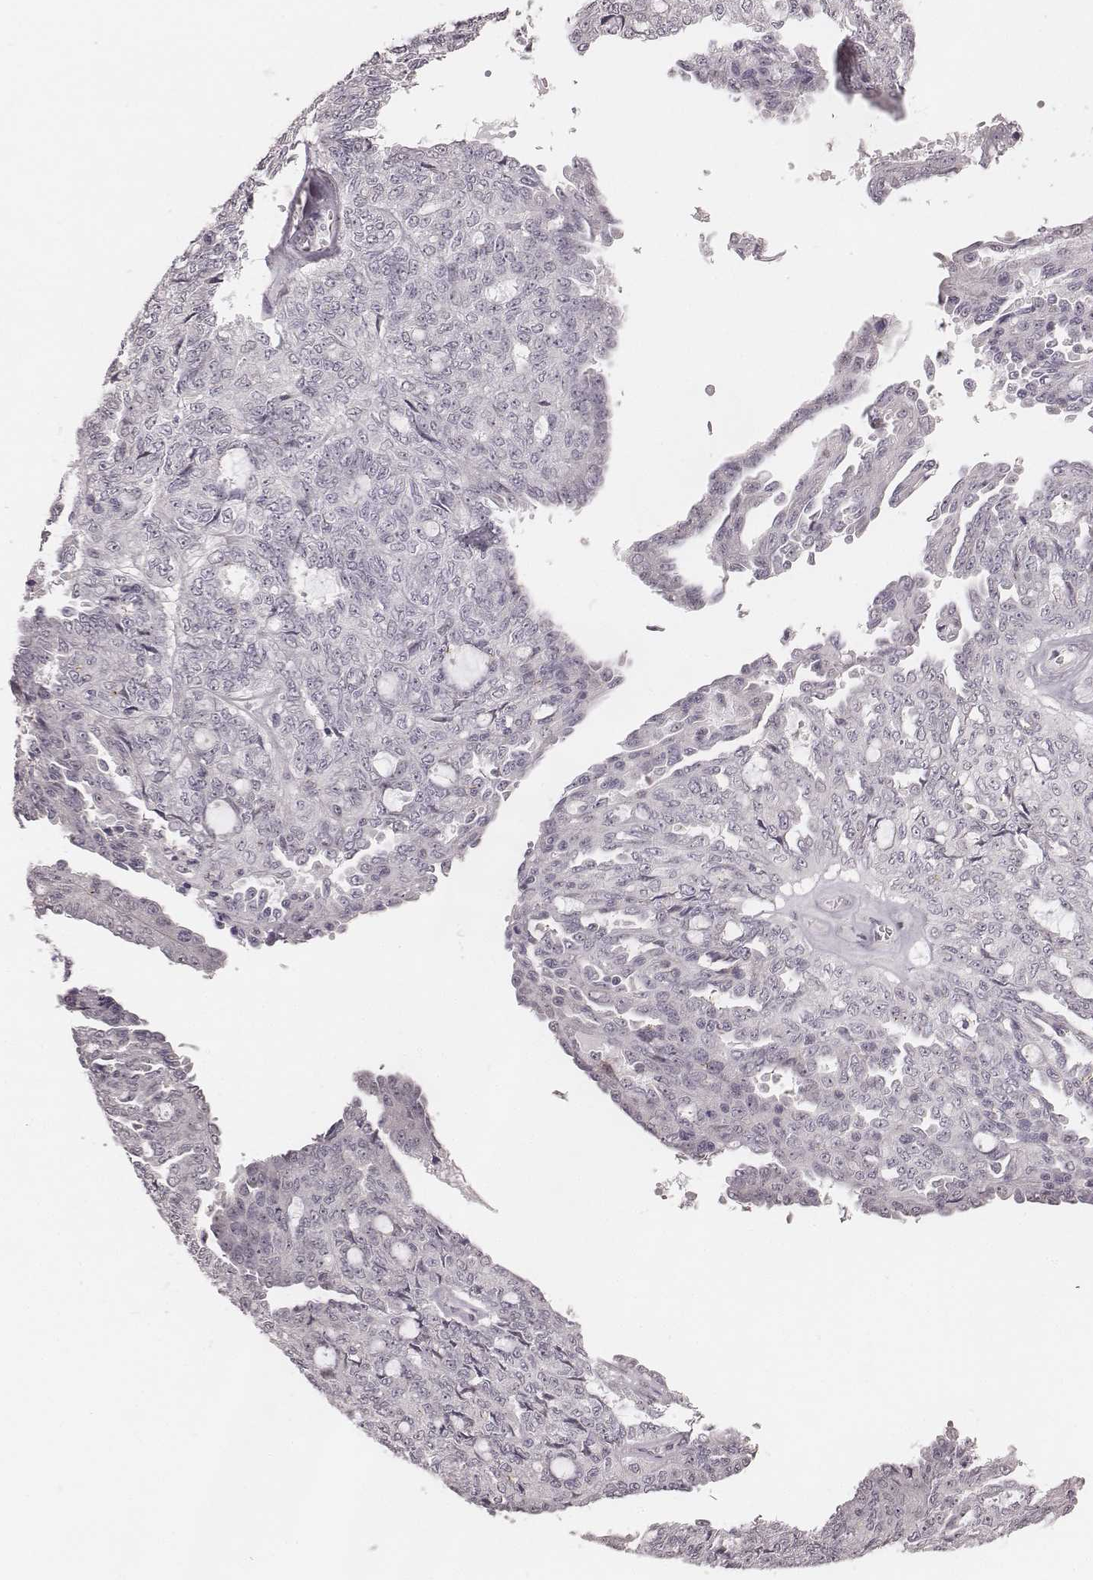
{"staining": {"intensity": "negative", "quantity": "none", "location": "none"}, "tissue": "ovarian cancer", "cell_type": "Tumor cells", "image_type": "cancer", "snomed": [{"axis": "morphology", "description": "Cystadenocarcinoma, serous, NOS"}, {"axis": "topography", "description": "Ovary"}], "caption": "IHC micrograph of neoplastic tissue: serous cystadenocarcinoma (ovarian) stained with DAB (3,3'-diaminobenzidine) reveals no significant protein positivity in tumor cells.", "gene": "RPGRIP1", "patient": {"sex": "female", "age": 71}}